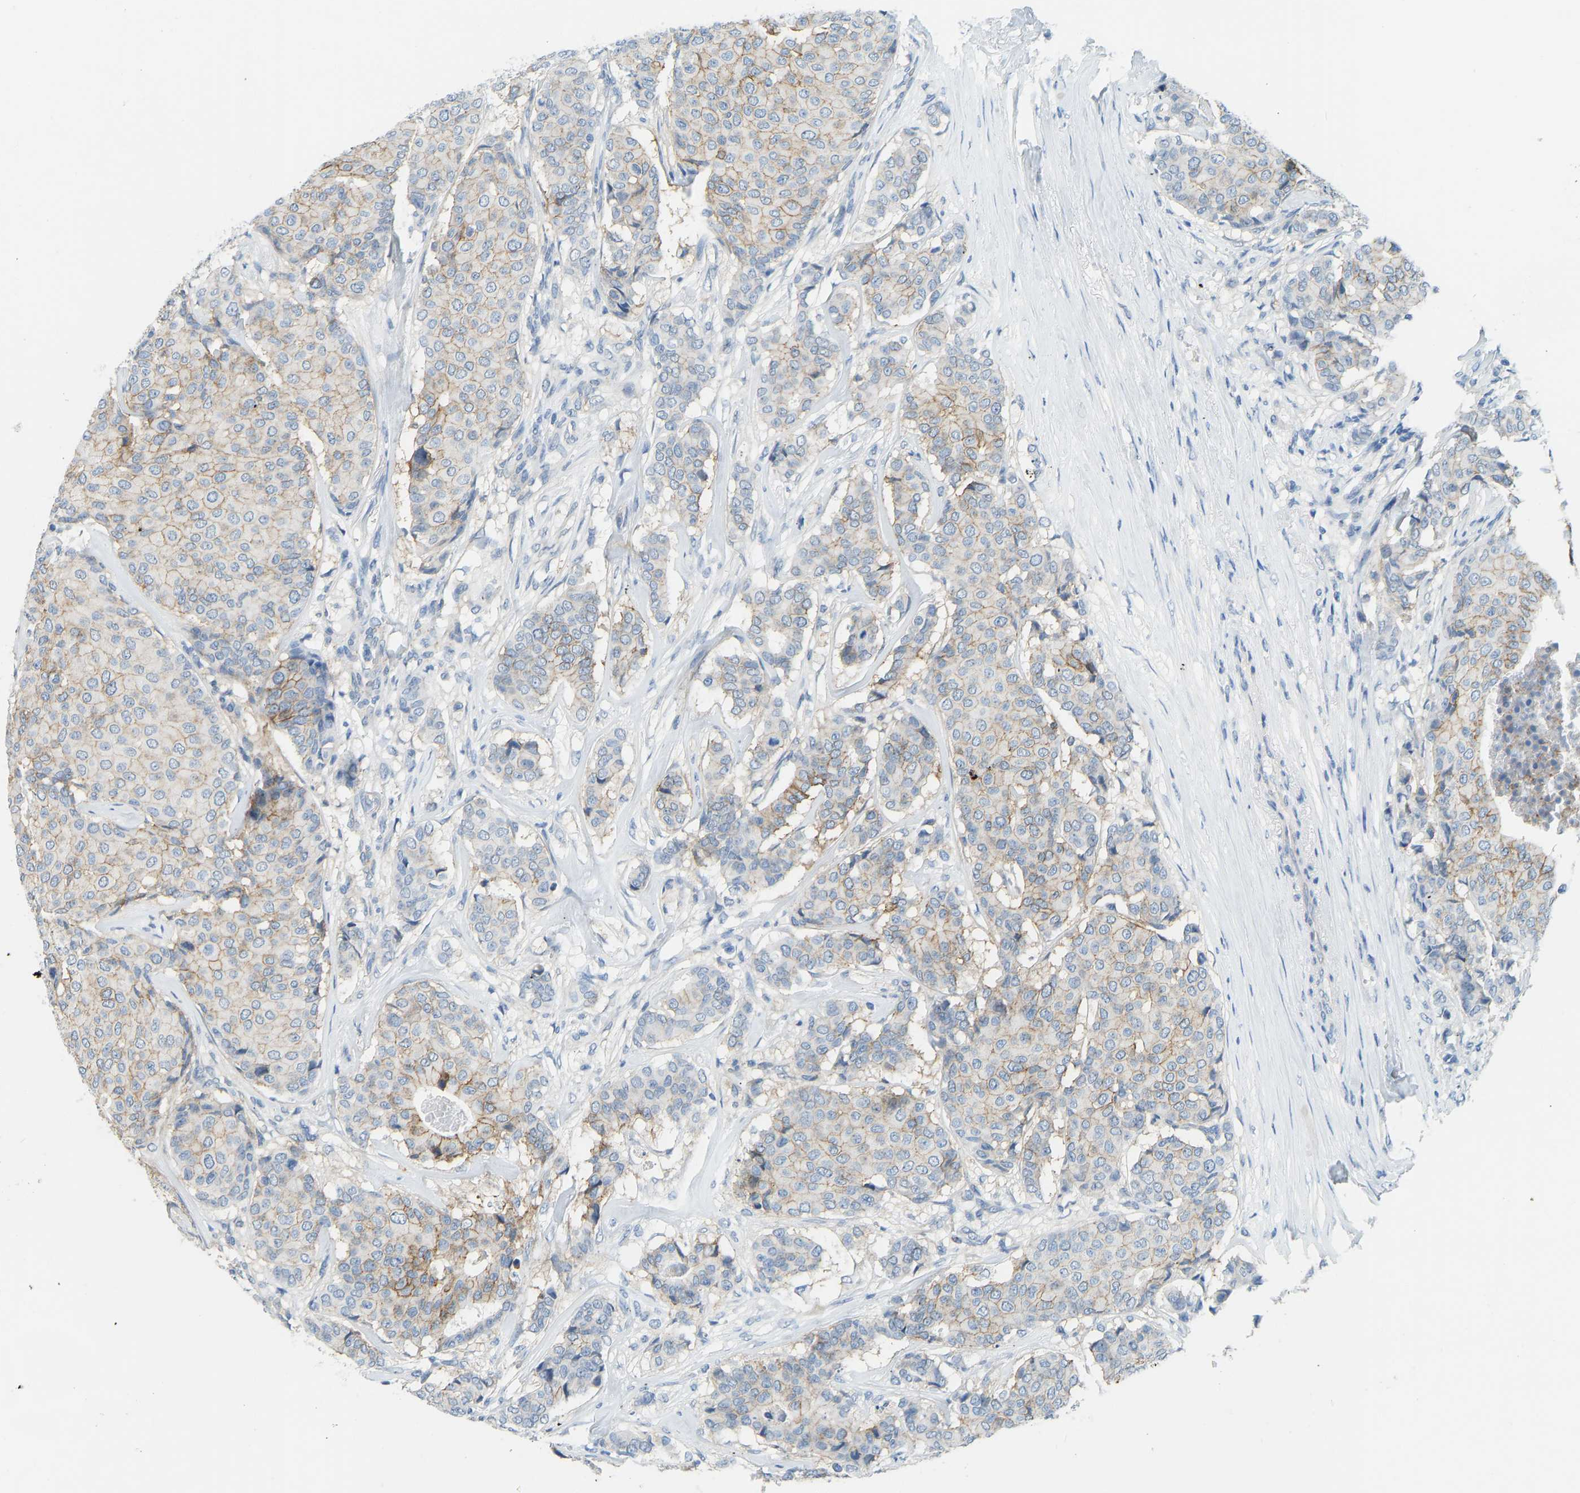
{"staining": {"intensity": "weak", "quantity": "25%-75%", "location": "cytoplasmic/membranous"}, "tissue": "breast cancer", "cell_type": "Tumor cells", "image_type": "cancer", "snomed": [{"axis": "morphology", "description": "Duct carcinoma"}, {"axis": "topography", "description": "Breast"}], "caption": "Immunohistochemical staining of infiltrating ductal carcinoma (breast) reveals low levels of weak cytoplasmic/membranous staining in about 25%-75% of tumor cells.", "gene": "ATP1A1", "patient": {"sex": "female", "age": 75}}